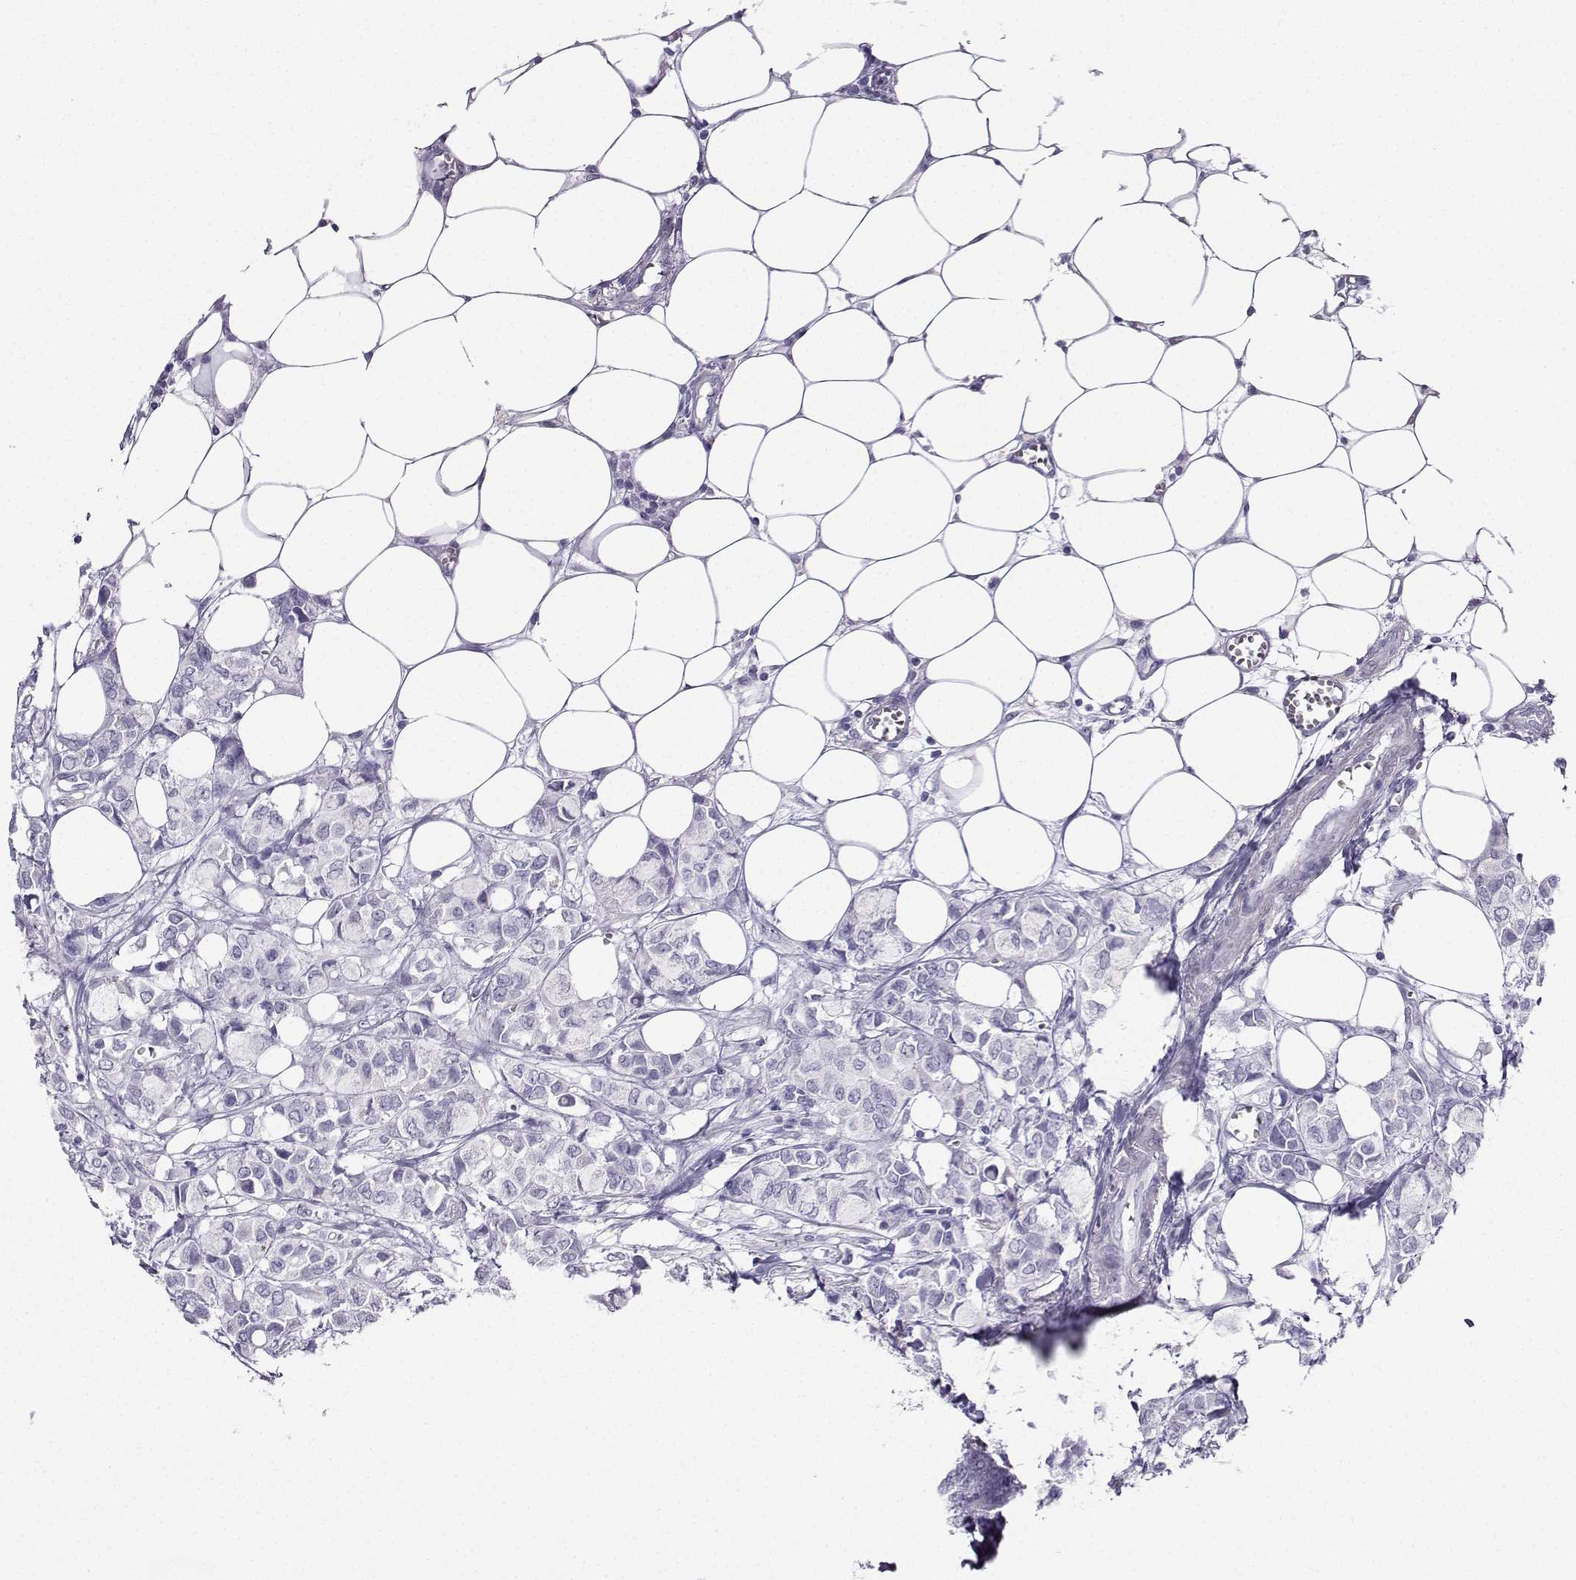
{"staining": {"intensity": "negative", "quantity": "none", "location": "none"}, "tissue": "breast cancer", "cell_type": "Tumor cells", "image_type": "cancer", "snomed": [{"axis": "morphology", "description": "Duct carcinoma"}, {"axis": "topography", "description": "Breast"}], "caption": "There is no significant staining in tumor cells of breast invasive ductal carcinoma. (IHC, brightfield microscopy, high magnification).", "gene": "KIF17", "patient": {"sex": "female", "age": 85}}